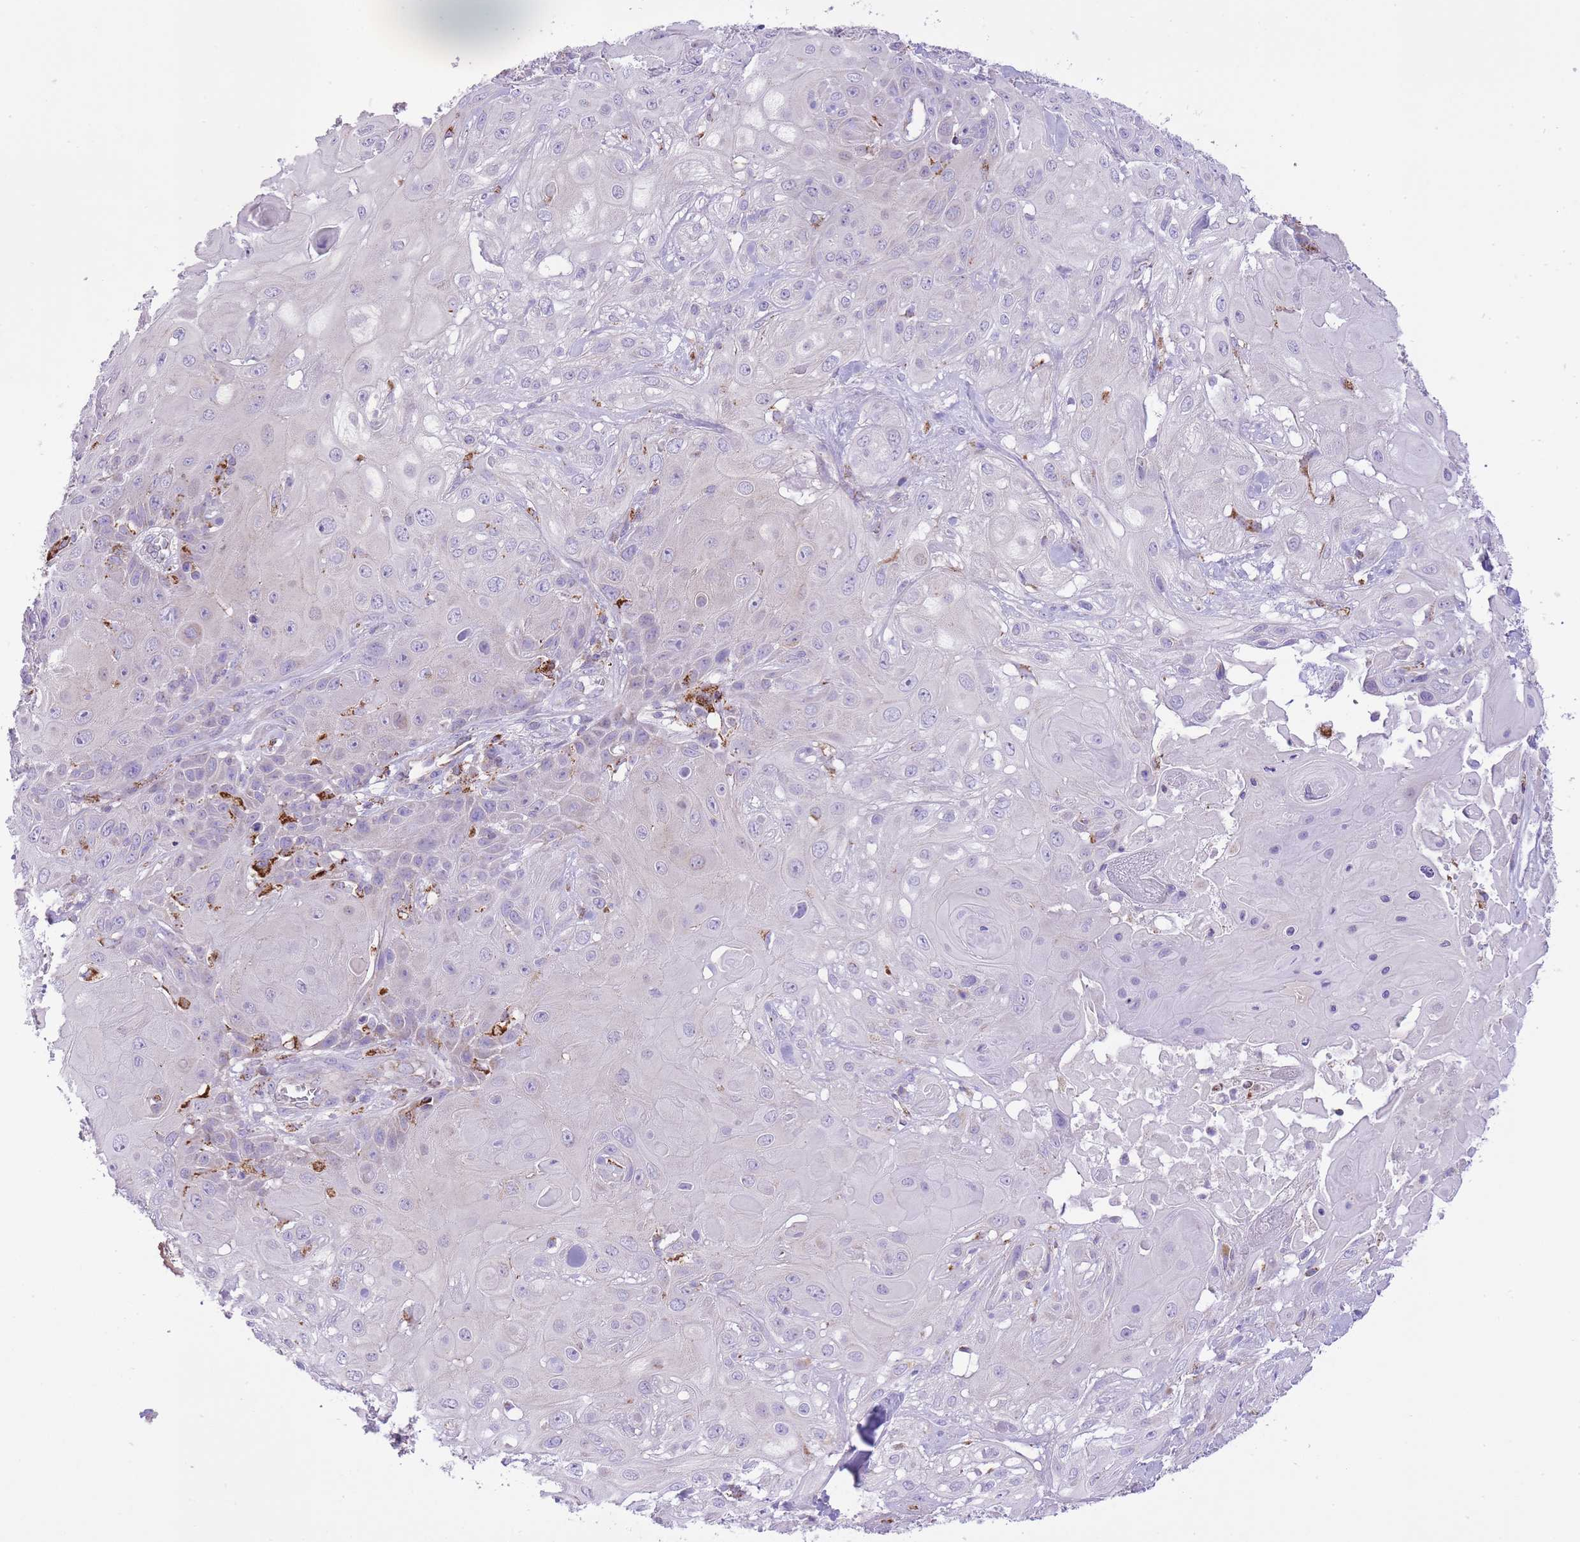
{"staining": {"intensity": "negative", "quantity": "none", "location": "none"}, "tissue": "skin cancer", "cell_type": "Tumor cells", "image_type": "cancer", "snomed": [{"axis": "morphology", "description": "Normal tissue, NOS"}, {"axis": "morphology", "description": "Squamous cell carcinoma, NOS"}, {"axis": "topography", "description": "Skin"}, {"axis": "topography", "description": "Cartilage tissue"}], "caption": "Micrograph shows no significant protein staining in tumor cells of skin cancer (squamous cell carcinoma). (DAB (3,3'-diaminobenzidine) immunohistochemistry (IHC) visualized using brightfield microscopy, high magnification).", "gene": "ST3GAL3", "patient": {"sex": "female", "age": 79}}